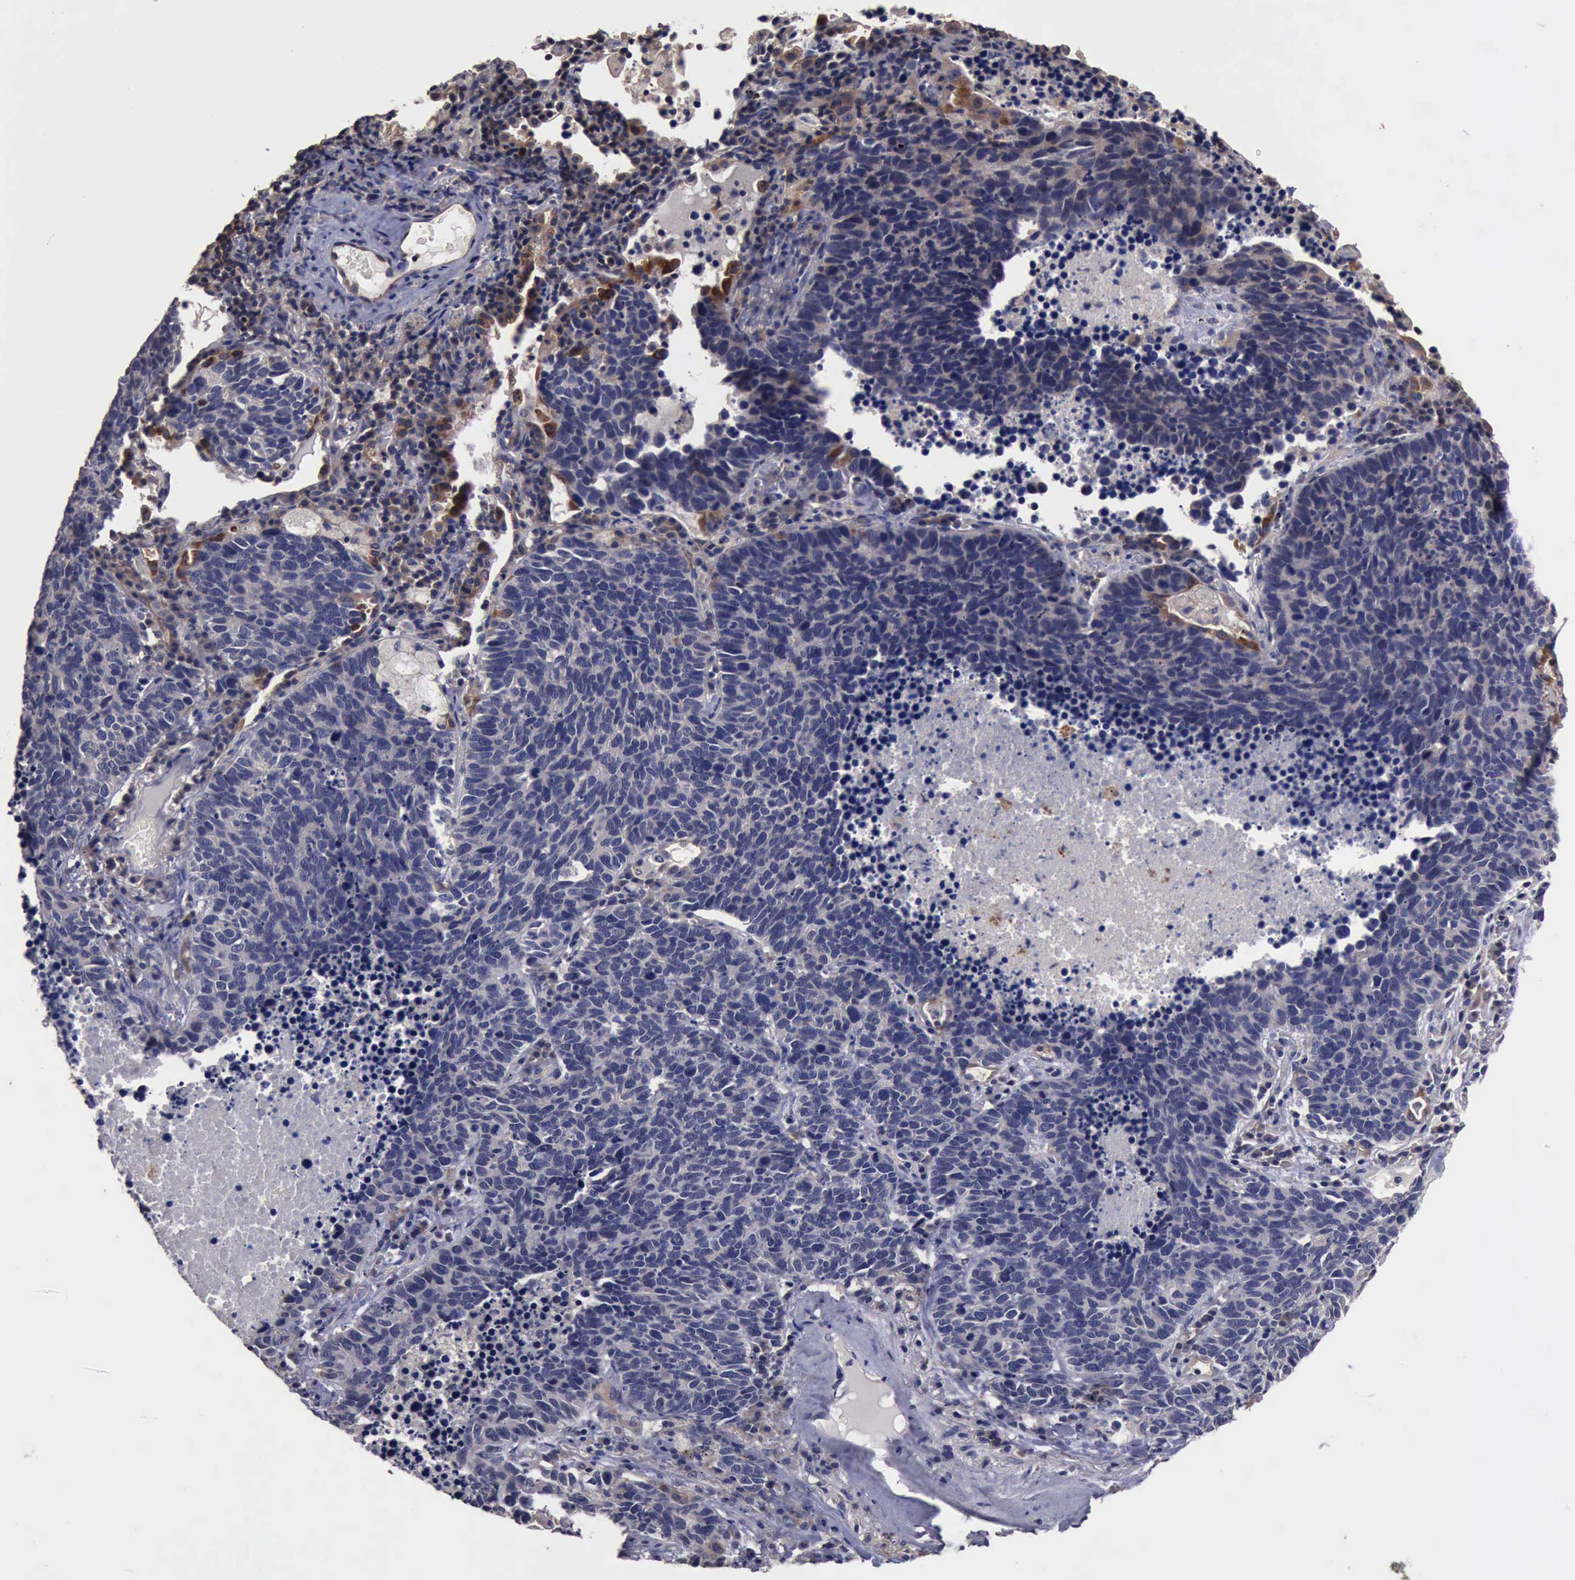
{"staining": {"intensity": "negative", "quantity": "none", "location": "none"}, "tissue": "lung cancer", "cell_type": "Tumor cells", "image_type": "cancer", "snomed": [{"axis": "morphology", "description": "Neoplasm, malignant, NOS"}, {"axis": "topography", "description": "Lung"}], "caption": "Lung neoplasm (malignant) stained for a protein using immunohistochemistry exhibits no positivity tumor cells.", "gene": "CRKL", "patient": {"sex": "female", "age": 75}}